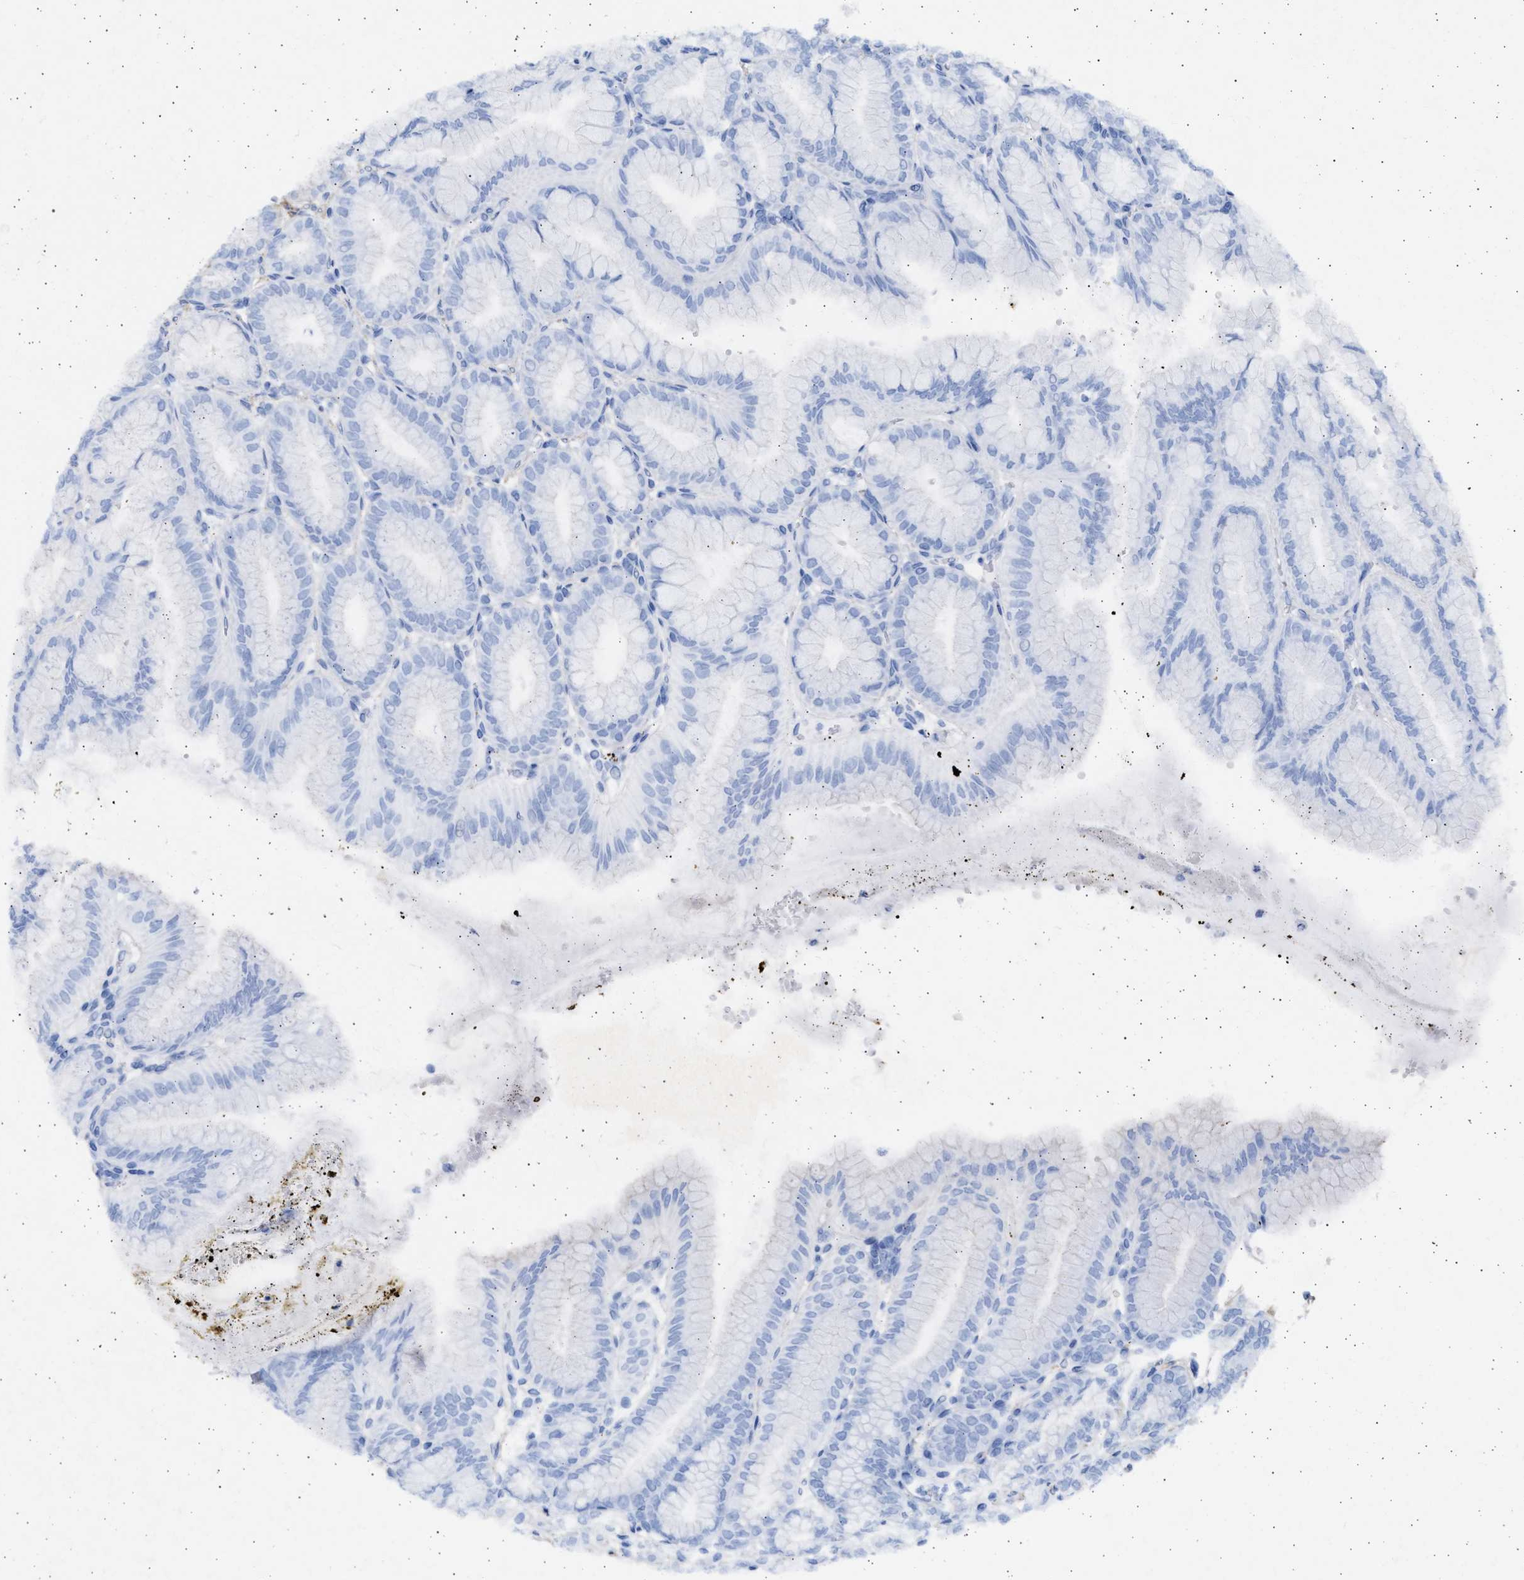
{"staining": {"intensity": "weak", "quantity": "25%-75%", "location": "cytoplasmic/membranous"}, "tissue": "stomach", "cell_type": "Glandular cells", "image_type": "normal", "snomed": [{"axis": "morphology", "description": "Normal tissue, NOS"}, {"axis": "topography", "description": "Stomach, lower"}], "caption": "A brown stain labels weak cytoplasmic/membranous staining of a protein in glandular cells of unremarkable human stomach. Nuclei are stained in blue.", "gene": "NBR1", "patient": {"sex": "male", "age": 71}}